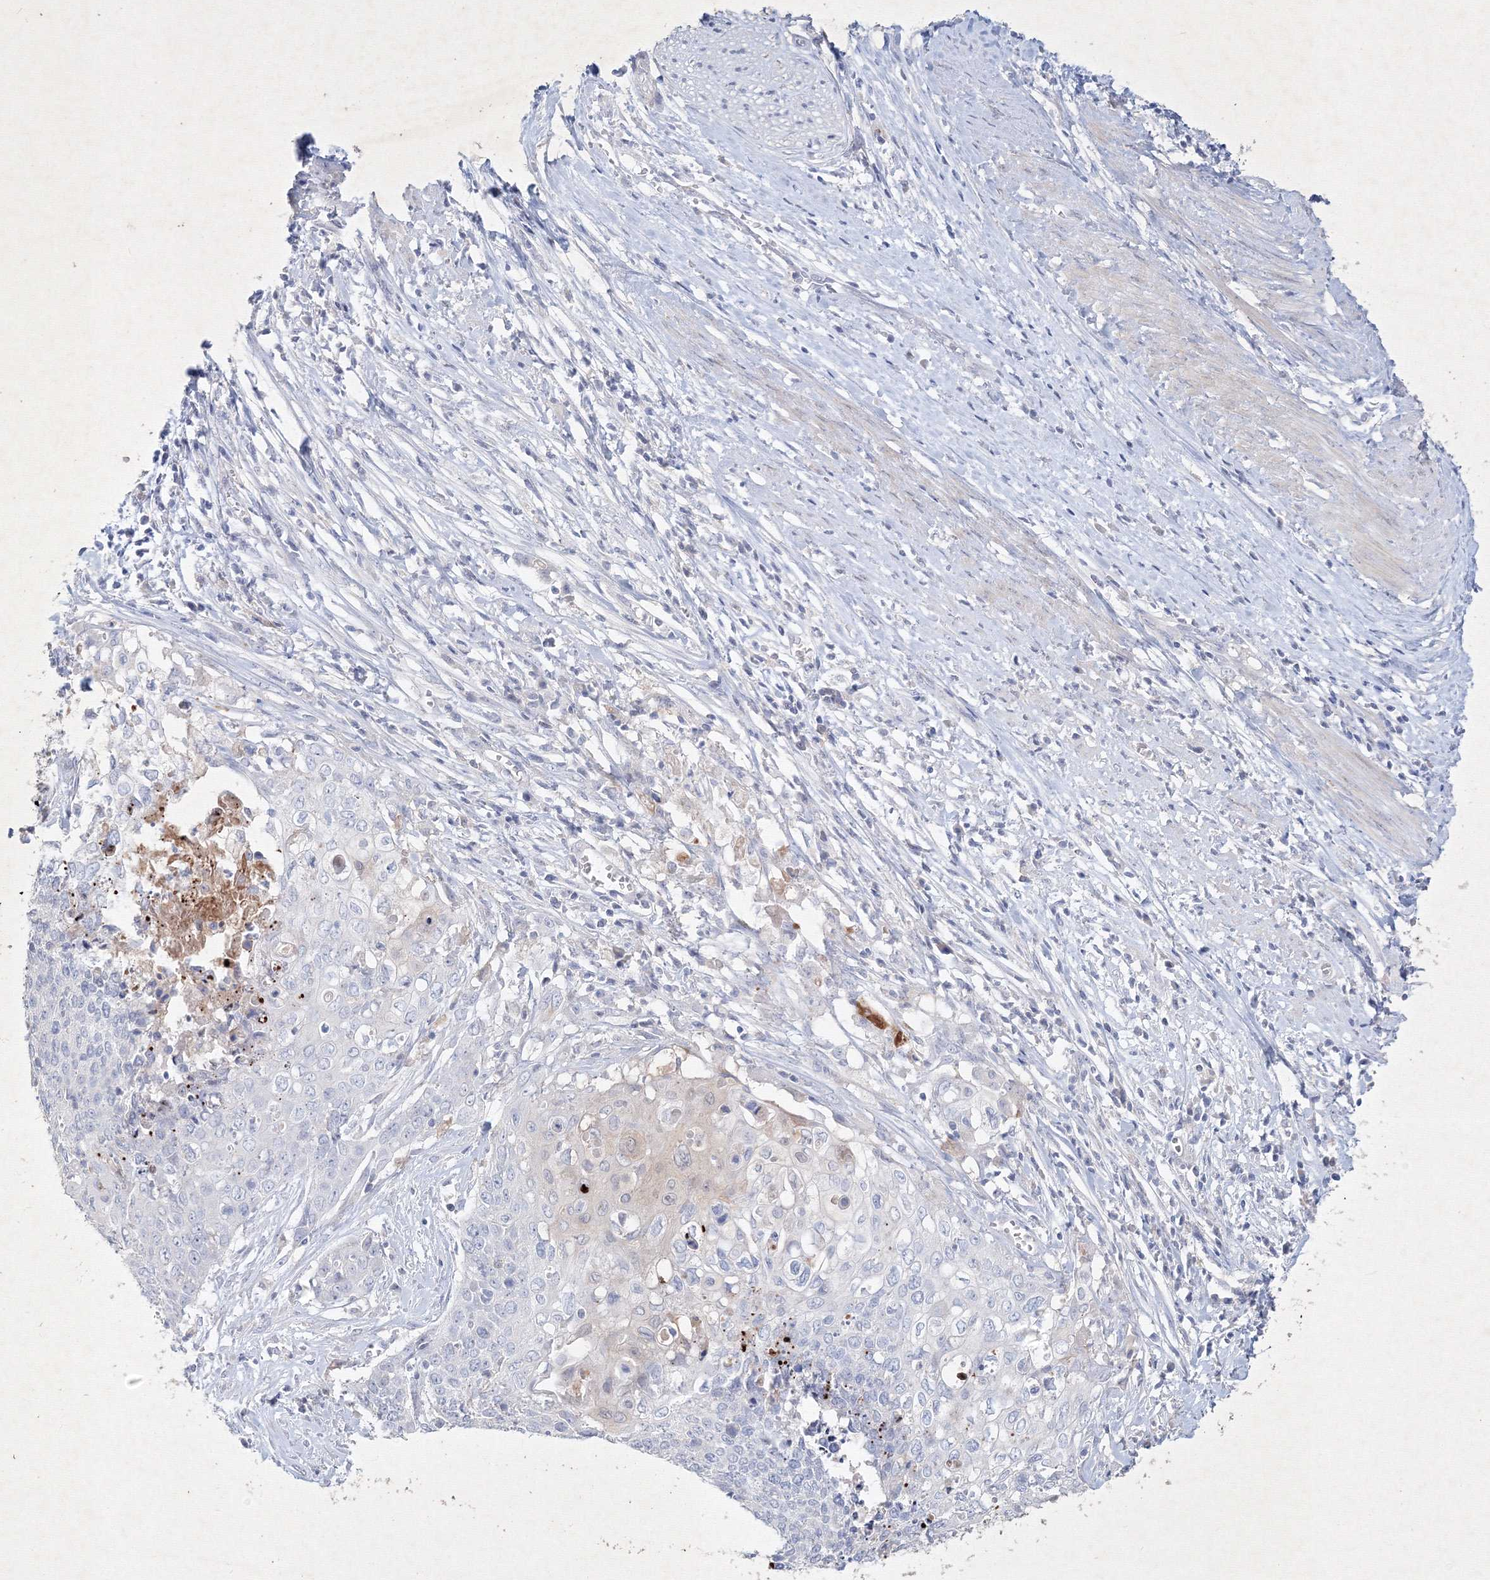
{"staining": {"intensity": "negative", "quantity": "none", "location": "none"}, "tissue": "cervical cancer", "cell_type": "Tumor cells", "image_type": "cancer", "snomed": [{"axis": "morphology", "description": "Squamous cell carcinoma, NOS"}, {"axis": "topography", "description": "Cervix"}], "caption": "Immunohistochemistry (IHC) histopathology image of human cervical cancer (squamous cell carcinoma) stained for a protein (brown), which reveals no staining in tumor cells. (DAB (3,3'-diaminobenzidine) IHC with hematoxylin counter stain).", "gene": "CXXC4", "patient": {"sex": "female", "age": 39}}